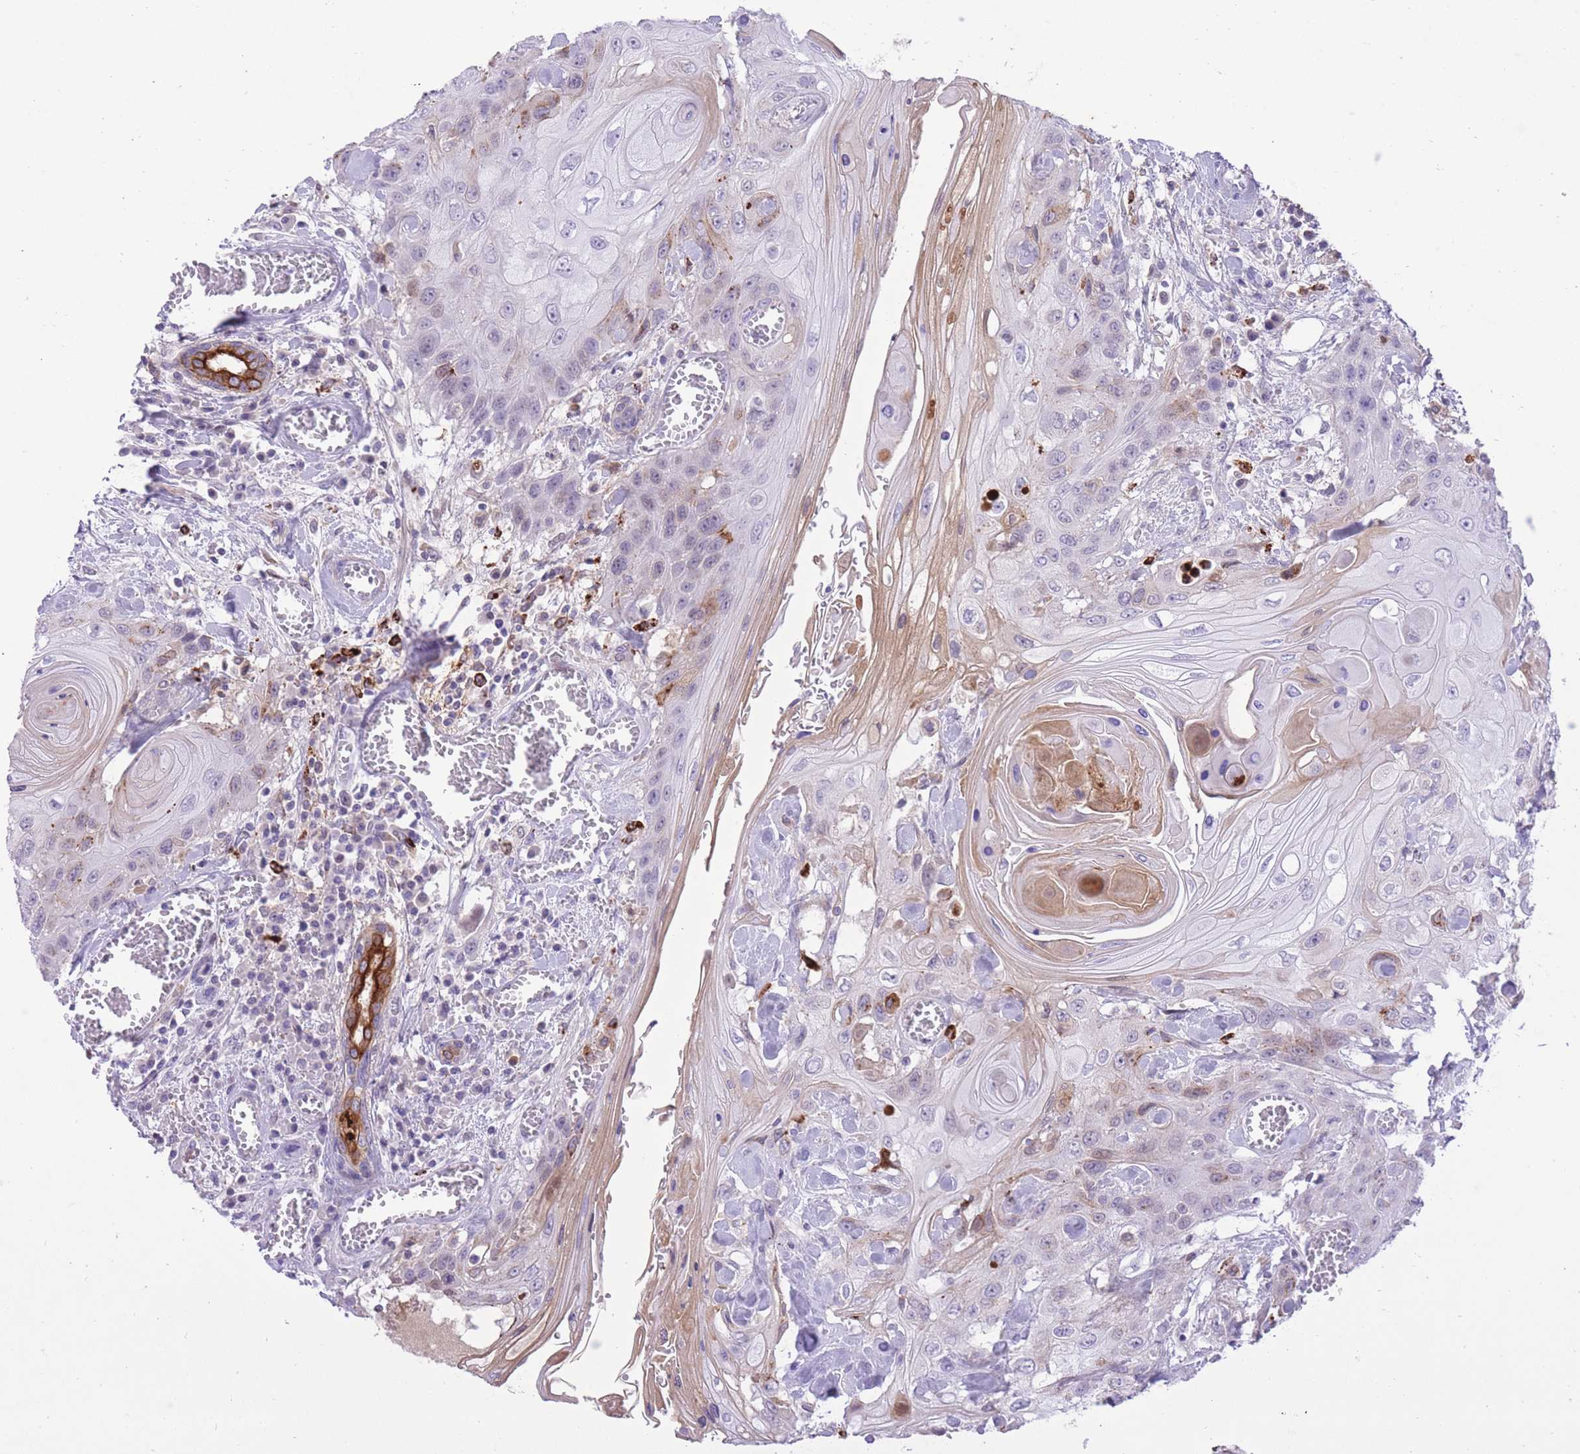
{"staining": {"intensity": "weak", "quantity": "<25%", "location": "cytoplasmic/membranous"}, "tissue": "head and neck cancer", "cell_type": "Tumor cells", "image_type": "cancer", "snomed": [{"axis": "morphology", "description": "Squamous cell carcinoma, NOS"}, {"axis": "topography", "description": "Head-Neck"}], "caption": "The IHC micrograph has no significant positivity in tumor cells of squamous cell carcinoma (head and neck) tissue.", "gene": "MEIS3", "patient": {"sex": "female", "age": 43}}